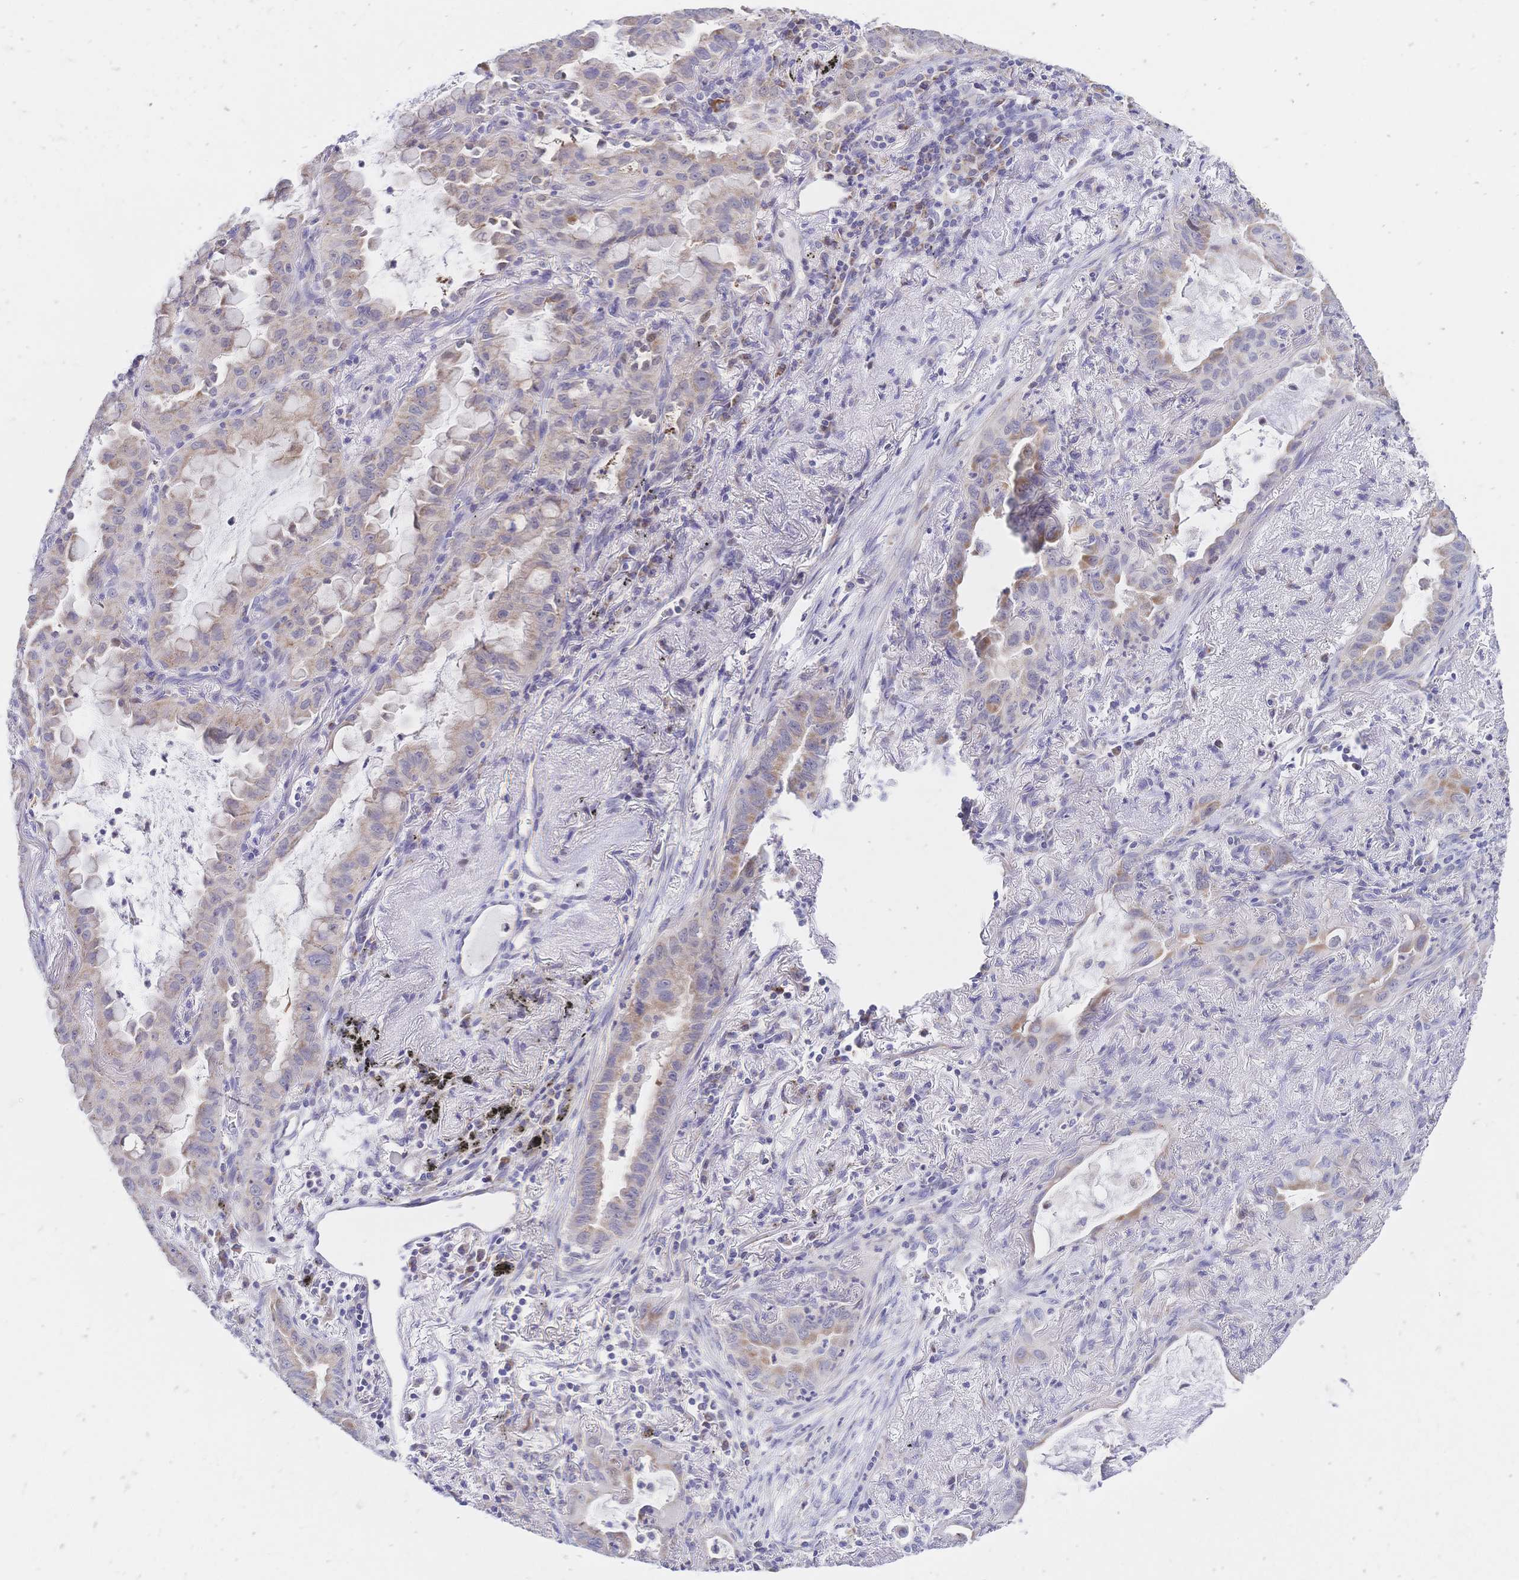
{"staining": {"intensity": "weak", "quantity": "25%-75%", "location": "cytoplasmic/membranous"}, "tissue": "lung cancer", "cell_type": "Tumor cells", "image_type": "cancer", "snomed": [{"axis": "morphology", "description": "Adenocarcinoma, NOS"}, {"axis": "topography", "description": "Lung"}], "caption": "The micrograph demonstrates staining of lung cancer, revealing weak cytoplasmic/membranous protein positivity (brown color) within tumor cells.", "gene": "CLEC18B", "patient": {"sex": "male", "age": 65}}